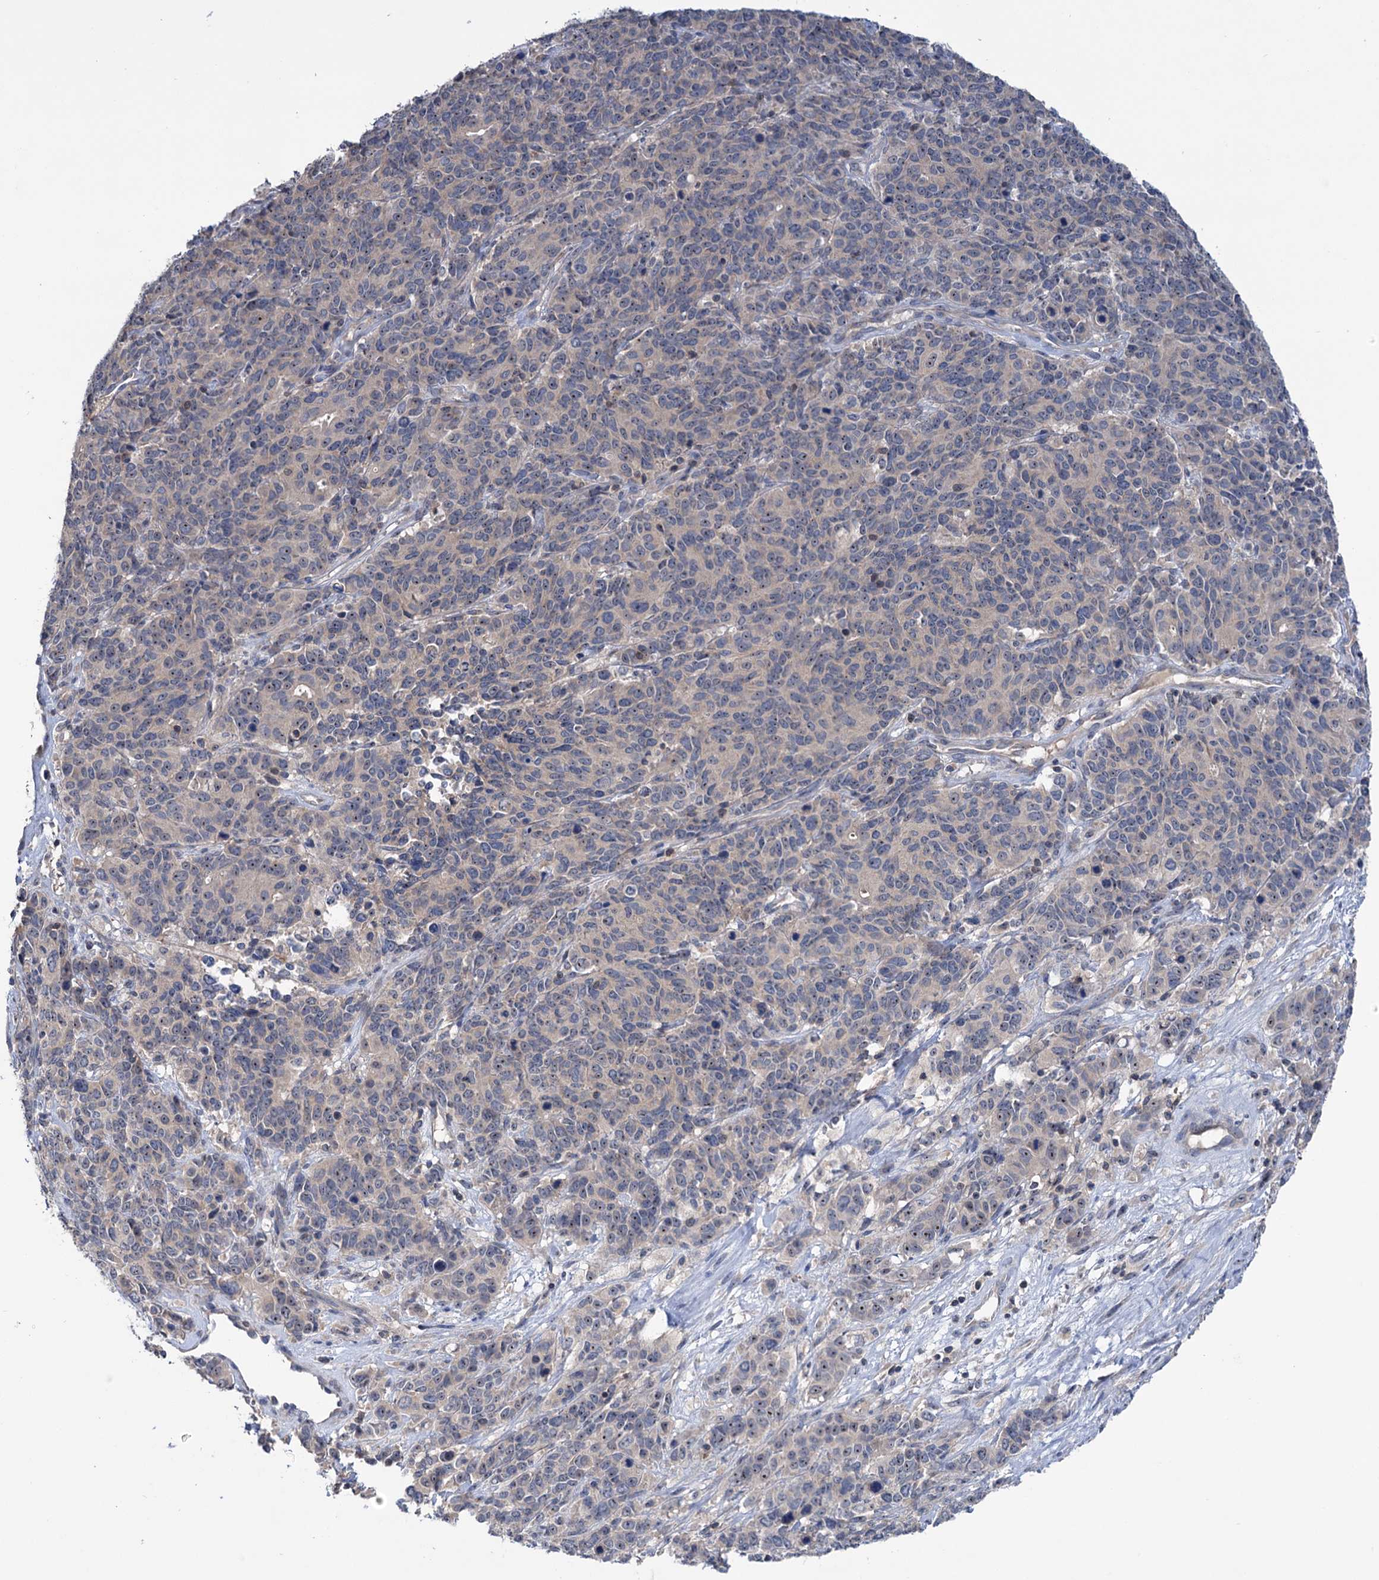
{"staining": {"intensity": "weak", "quantity": "<25%", "location": "nuclear"}, "tissue": "cervical cancer", "cell_type": "Tumor cells", "image_type": "cancer", "snomed": [{"axis": "morphology", "description": "Squamous cell carcinoma, NOS"}, {"axis": "topography", "description": "Cervix"}], "caption": "A histopathology image of cervical squamous cell carcinoma stained for a protein reveals no brown staining in tumor cells.", "gene": "HTR3B", "patient": {"sex": "female", "age": 60}}